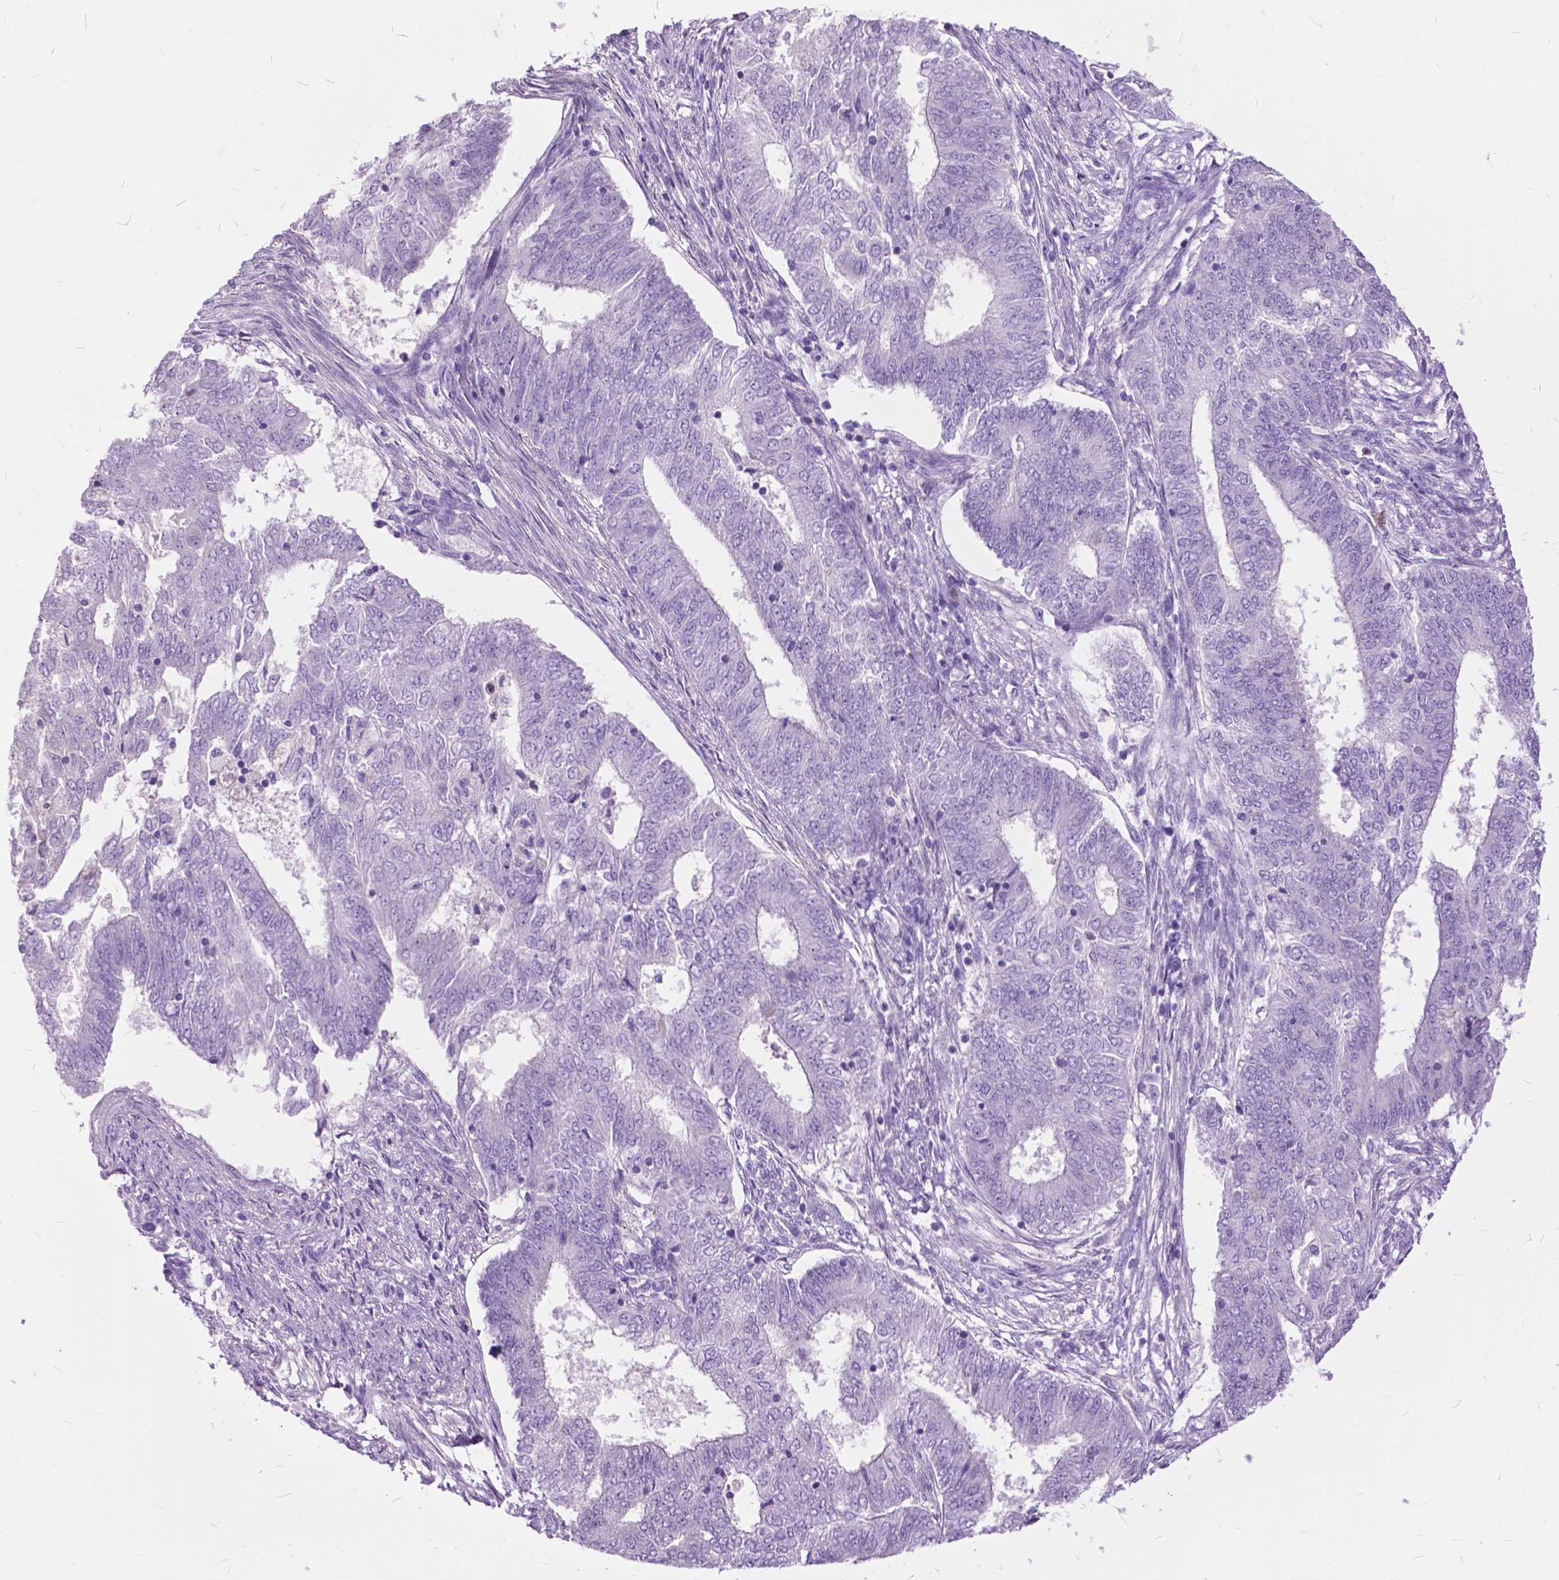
{"staining": {"intensity": "negative", "quantity": "none", "location": "none"}, "tissue": "endometrial cancer", "cell_type": "Tumor cells", "image_type": "cancer", "snomed": [{"axis": "morphology", "description": "Adenocarcinoma, NOS"}, {"axis": "topography", "description": "Endometrium"}], "caption": "A photomicrograph of endometrial cancer (adenocarcinoma) stained for a protein displays no brown staining in tumor cells.", "gene": "PRR35", "patient": {"sex": "female", "age": 62}}